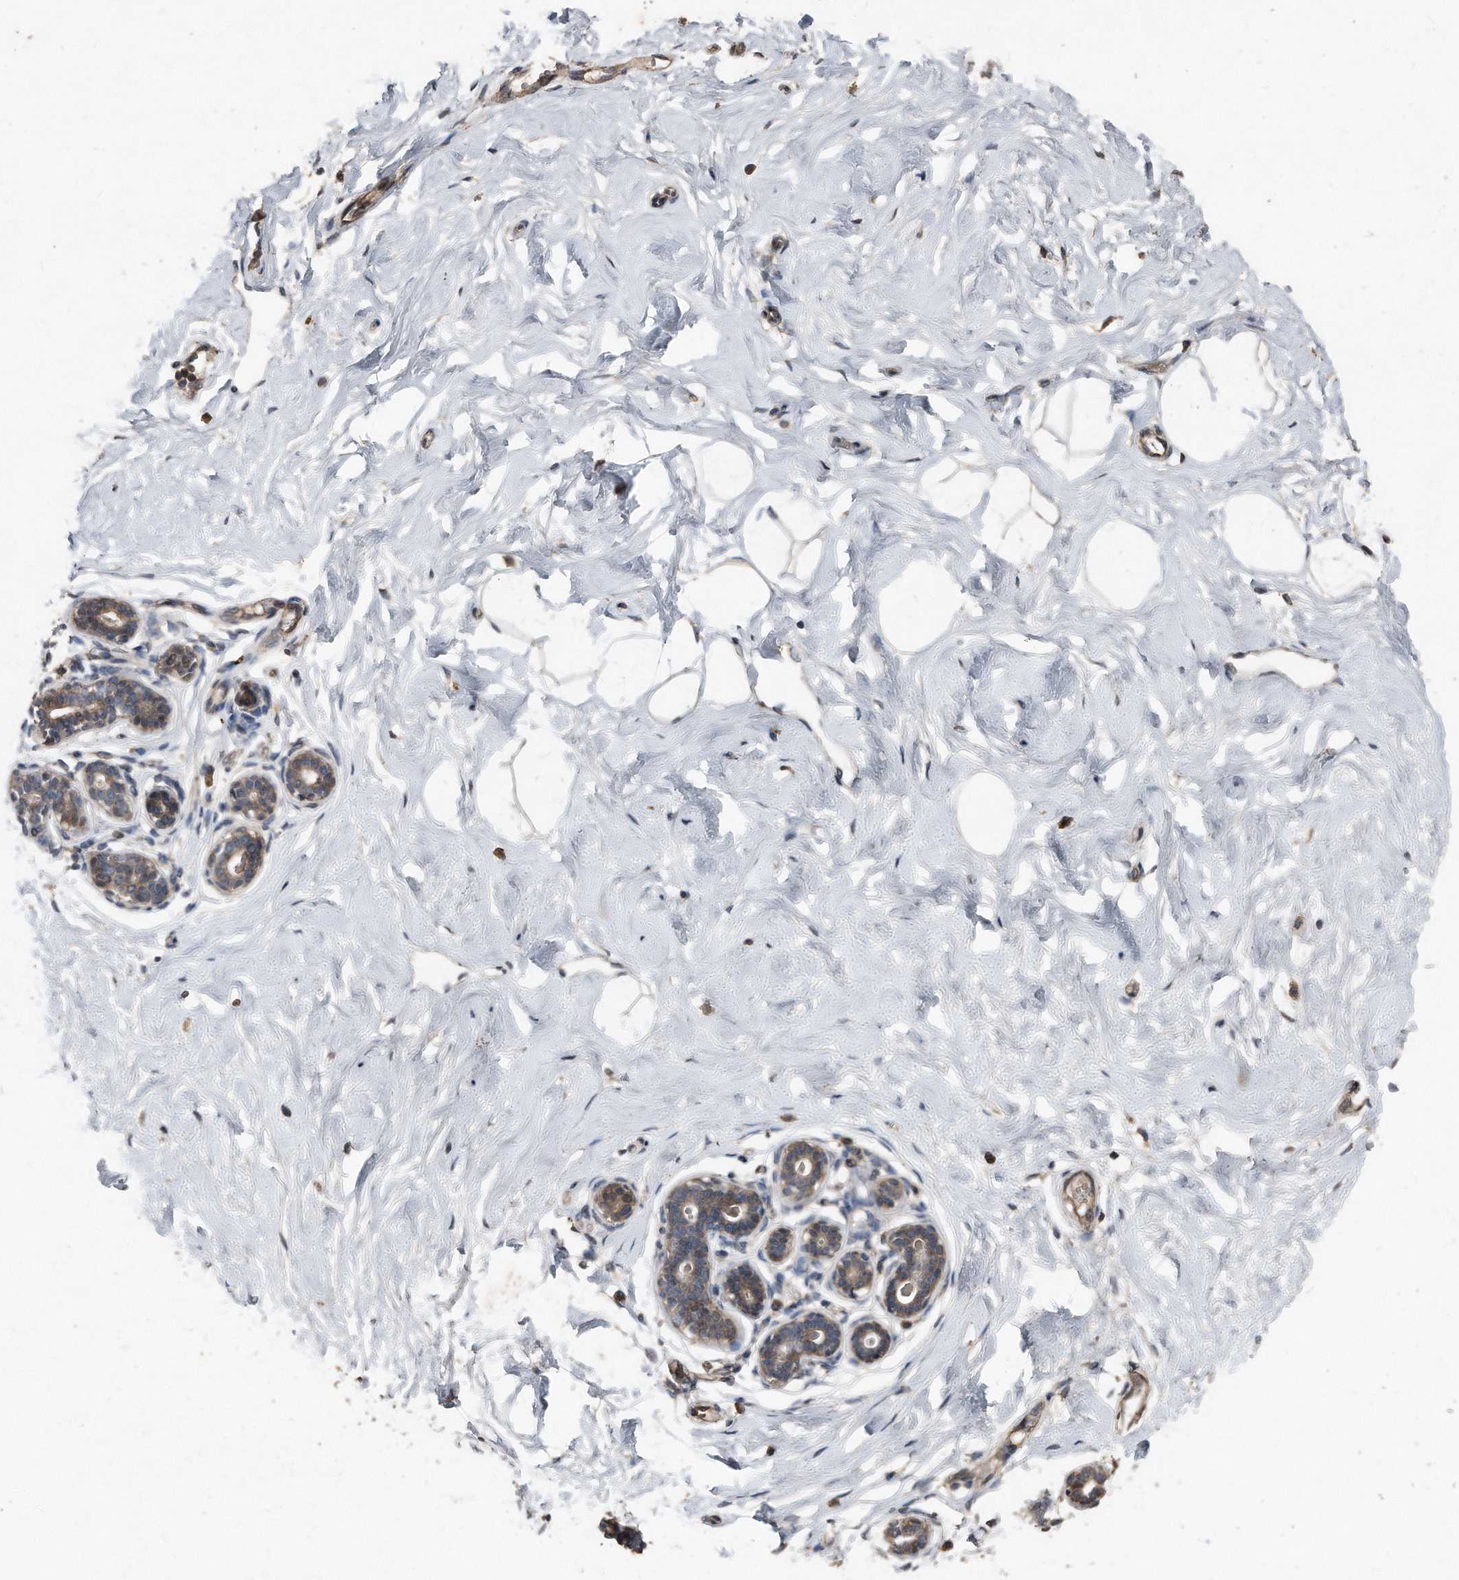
{"staining": {"intensity": "weak", "quantity": ">75%", "location": "cytoplasmic/membranous"}, "tissue": "breast", "cell_type": "Adipocytes", "image_type": "normal", "snomed": [{"axis": "morphology", "description": "Normal tissue, NOS"}, {"axis": "morphology", "description": "Adenoma, NOS"}, {"axis": "topography", "description": "Breast"}], "caption": "High-magnification brightfield microscopy of unremarkable breast stained with DAB (brown) and counterstained with hematoxylin (blue). adipocytes exhibit weak cytoplasmic/membranous expression is present in approximately>75% of cells.", "gene": "ANKRD10", "patient": {"sex": "female", "age": 23}}